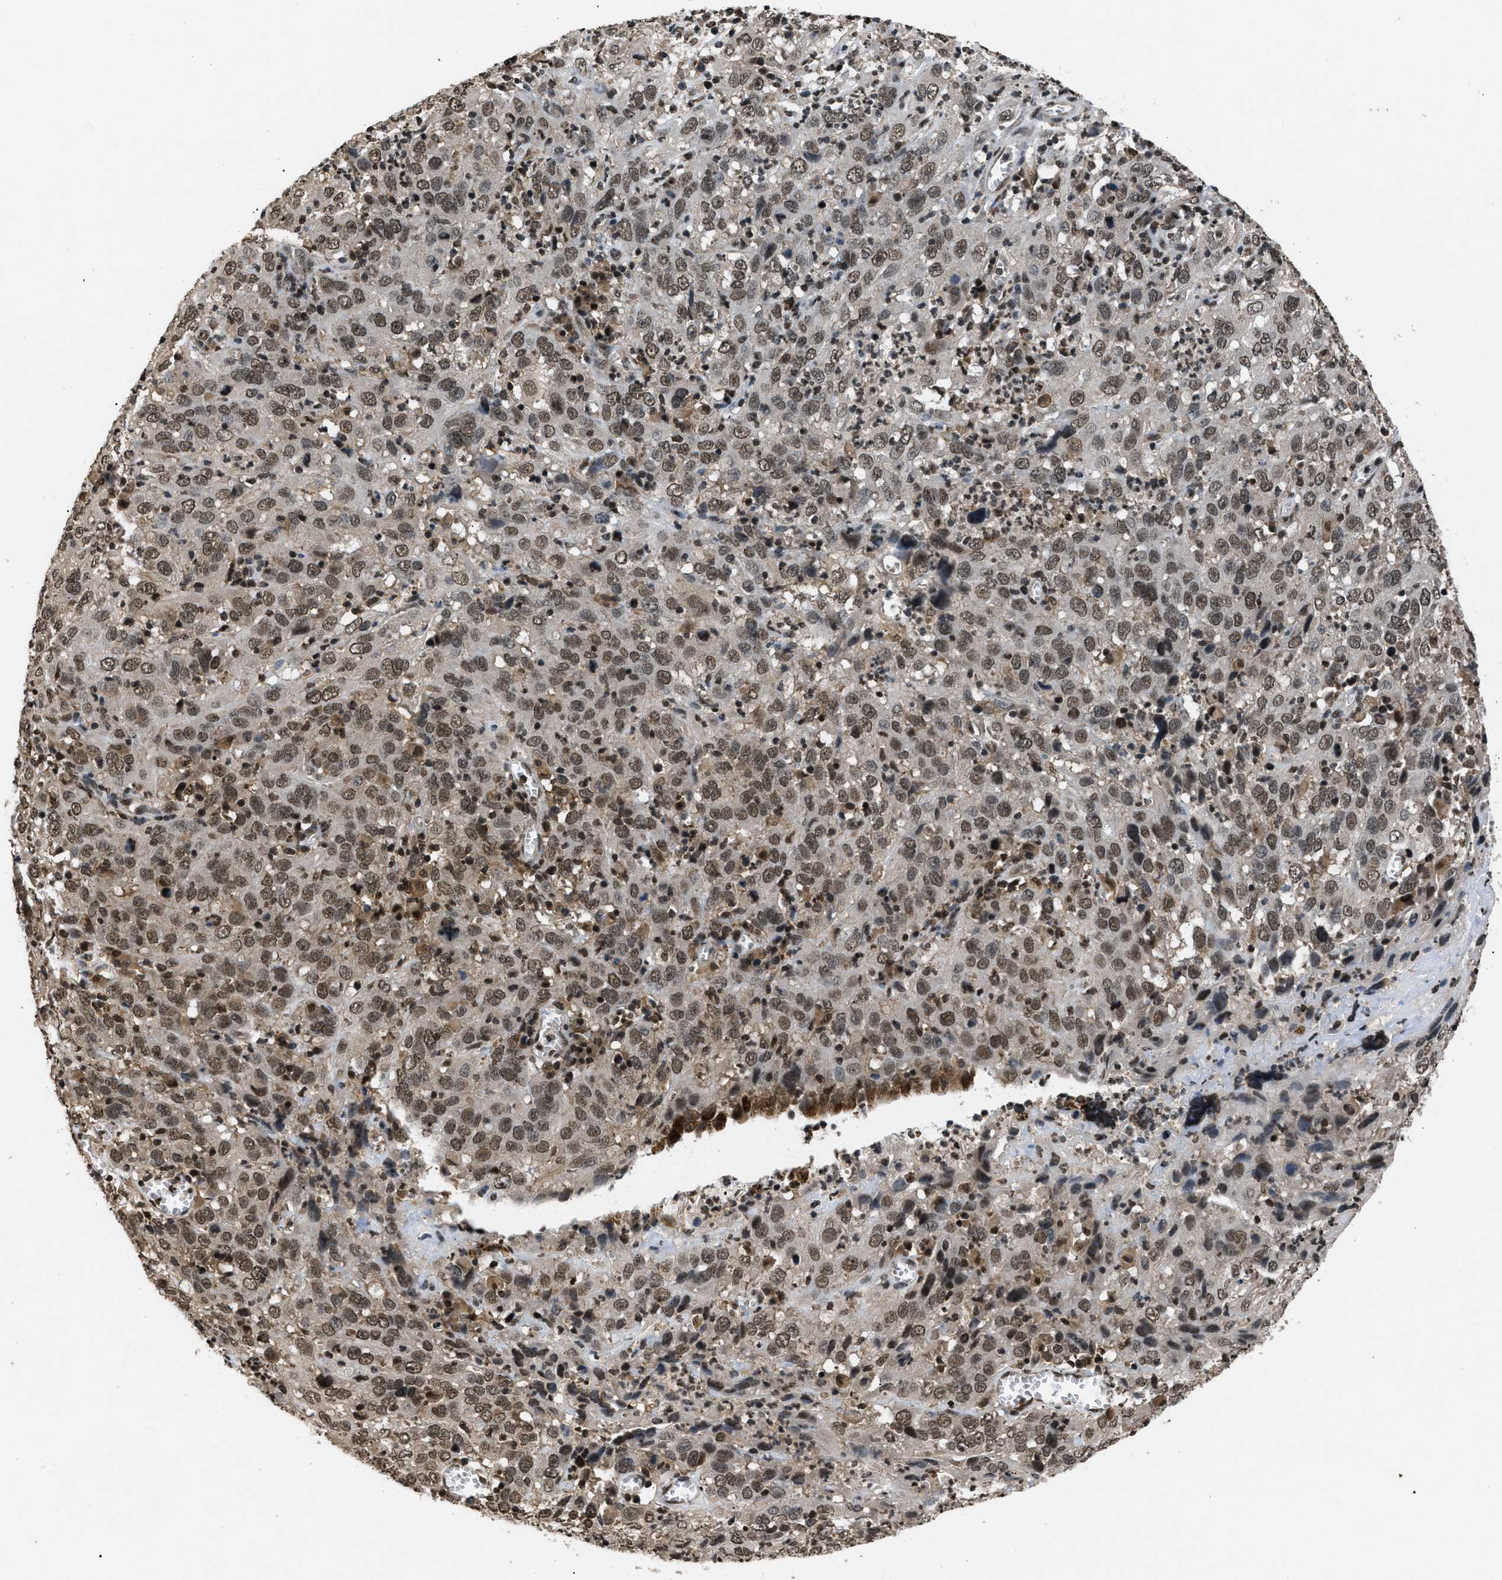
{"staining": {"intensity": "moderate", "quantity": ">75%", "location": "nuclear"}, "tissue": "cervical cancer", "cell_type": "Tumor cells", "image_type": "cancer", "snomed": [{"axis": "morphology", "description": "Squamous cell carcinoma, NOS"}, {"axis": "topography", "description": "Cervix"}], "caption": "Immunohistochemical staining of human cervical cancer (squamous cell carcinoma) displays medium levels of moderate nuclear positivity in approximately >75% of tumor cells.", "gene": "RBM5", "patient": {"sex": "female", "age": 32}}